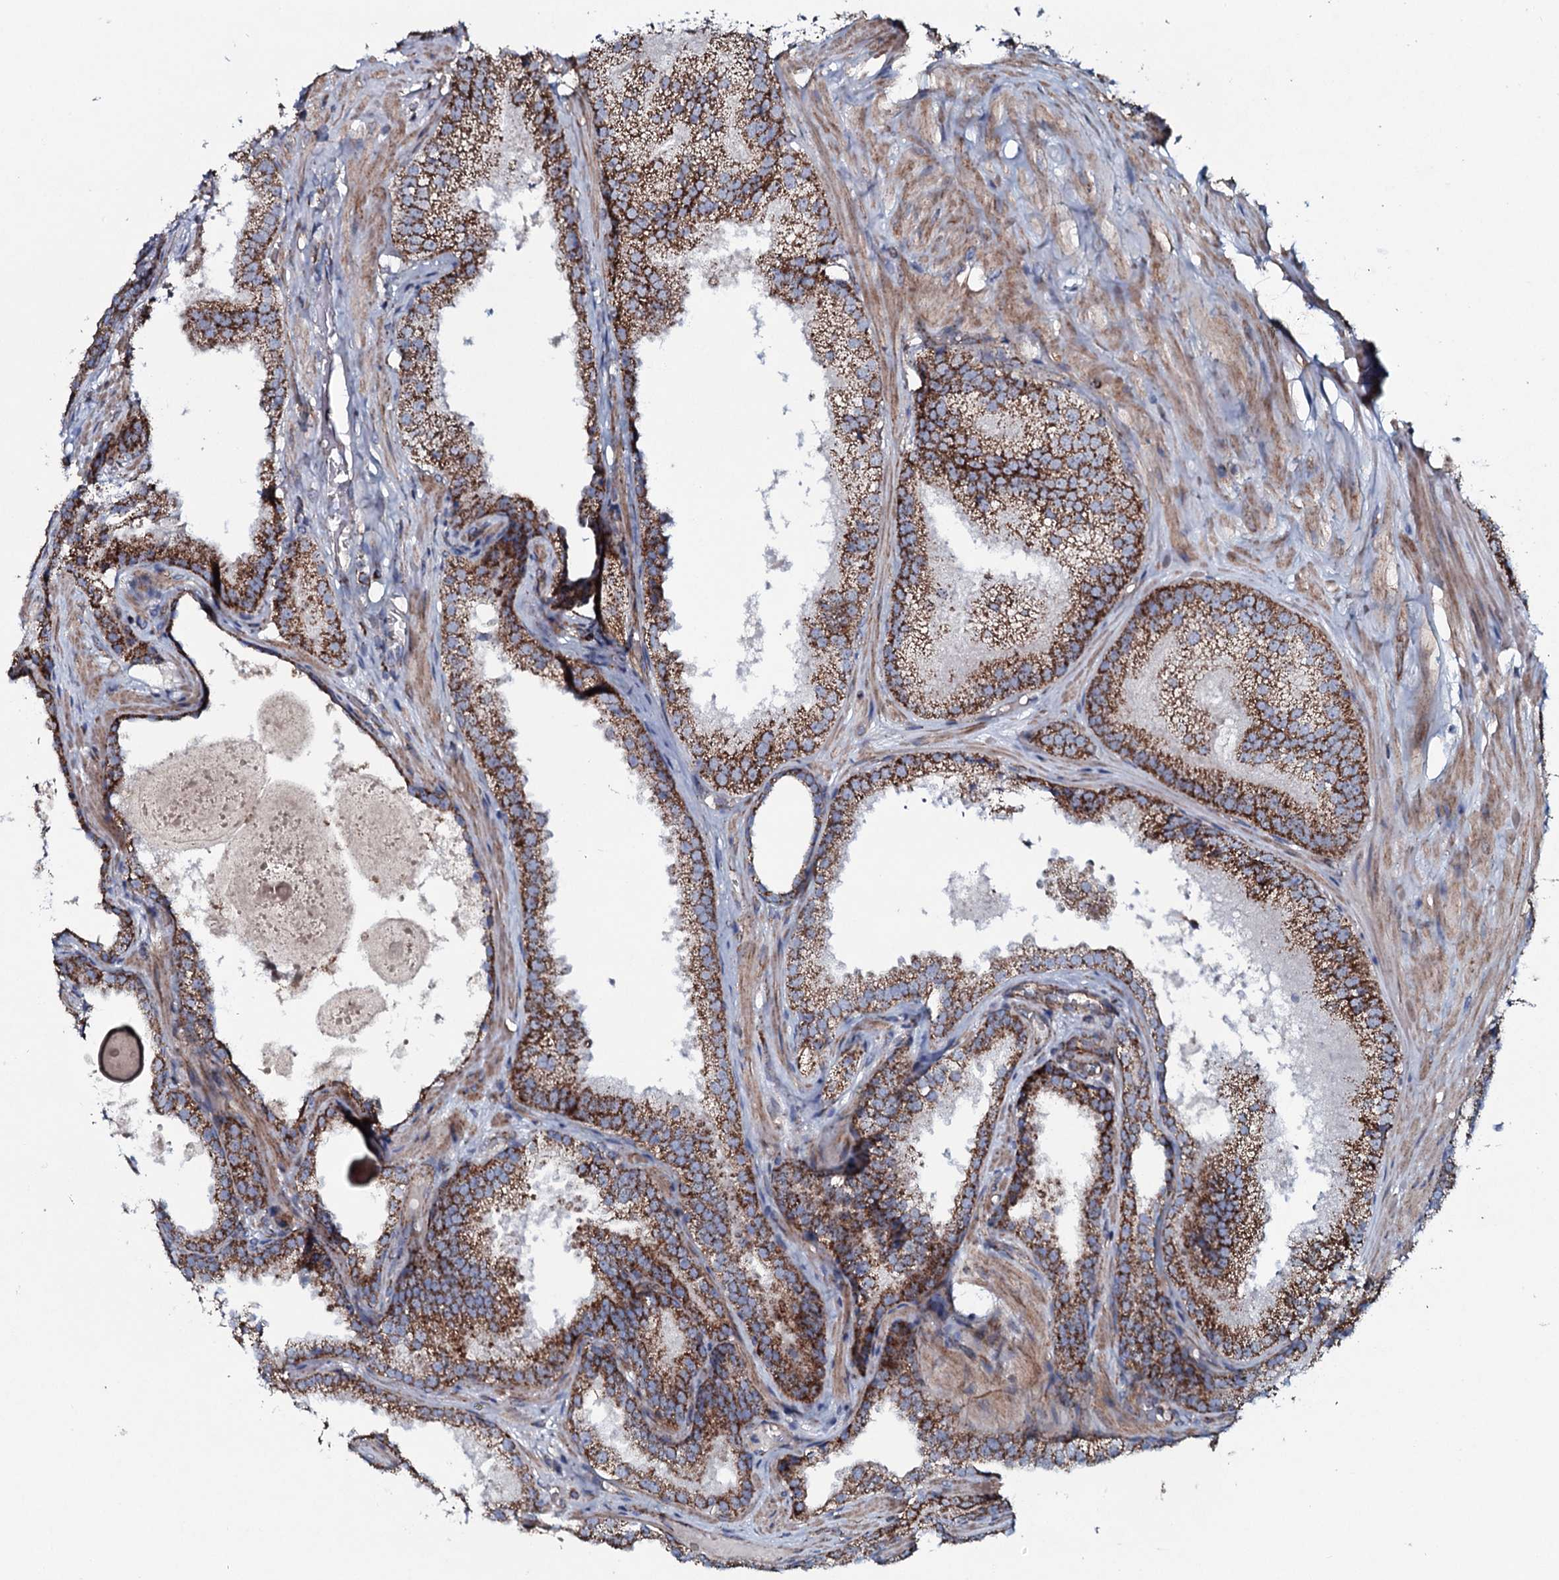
{"staining": {"intensity": "strong", "quantity": ">75%", "location": "cytoplasmic/membranous"}, "tissue": "prostate cancer", "cell_type": "Tumor cells", "image_type": "cancer", "snomed": [{"axis": "morphology", "description": "Adenocarcinoma, High grade"}, {"axis": "topography", "description": "Prostate"}], "caption": "Strong cytoplasmic/membranous expression is seen in approximately >75% of tumor cells in adenocarcinoma (high-grade) (prostate).", "gene": "EVC2", "patient": {"sex": "male", "age": 69}}